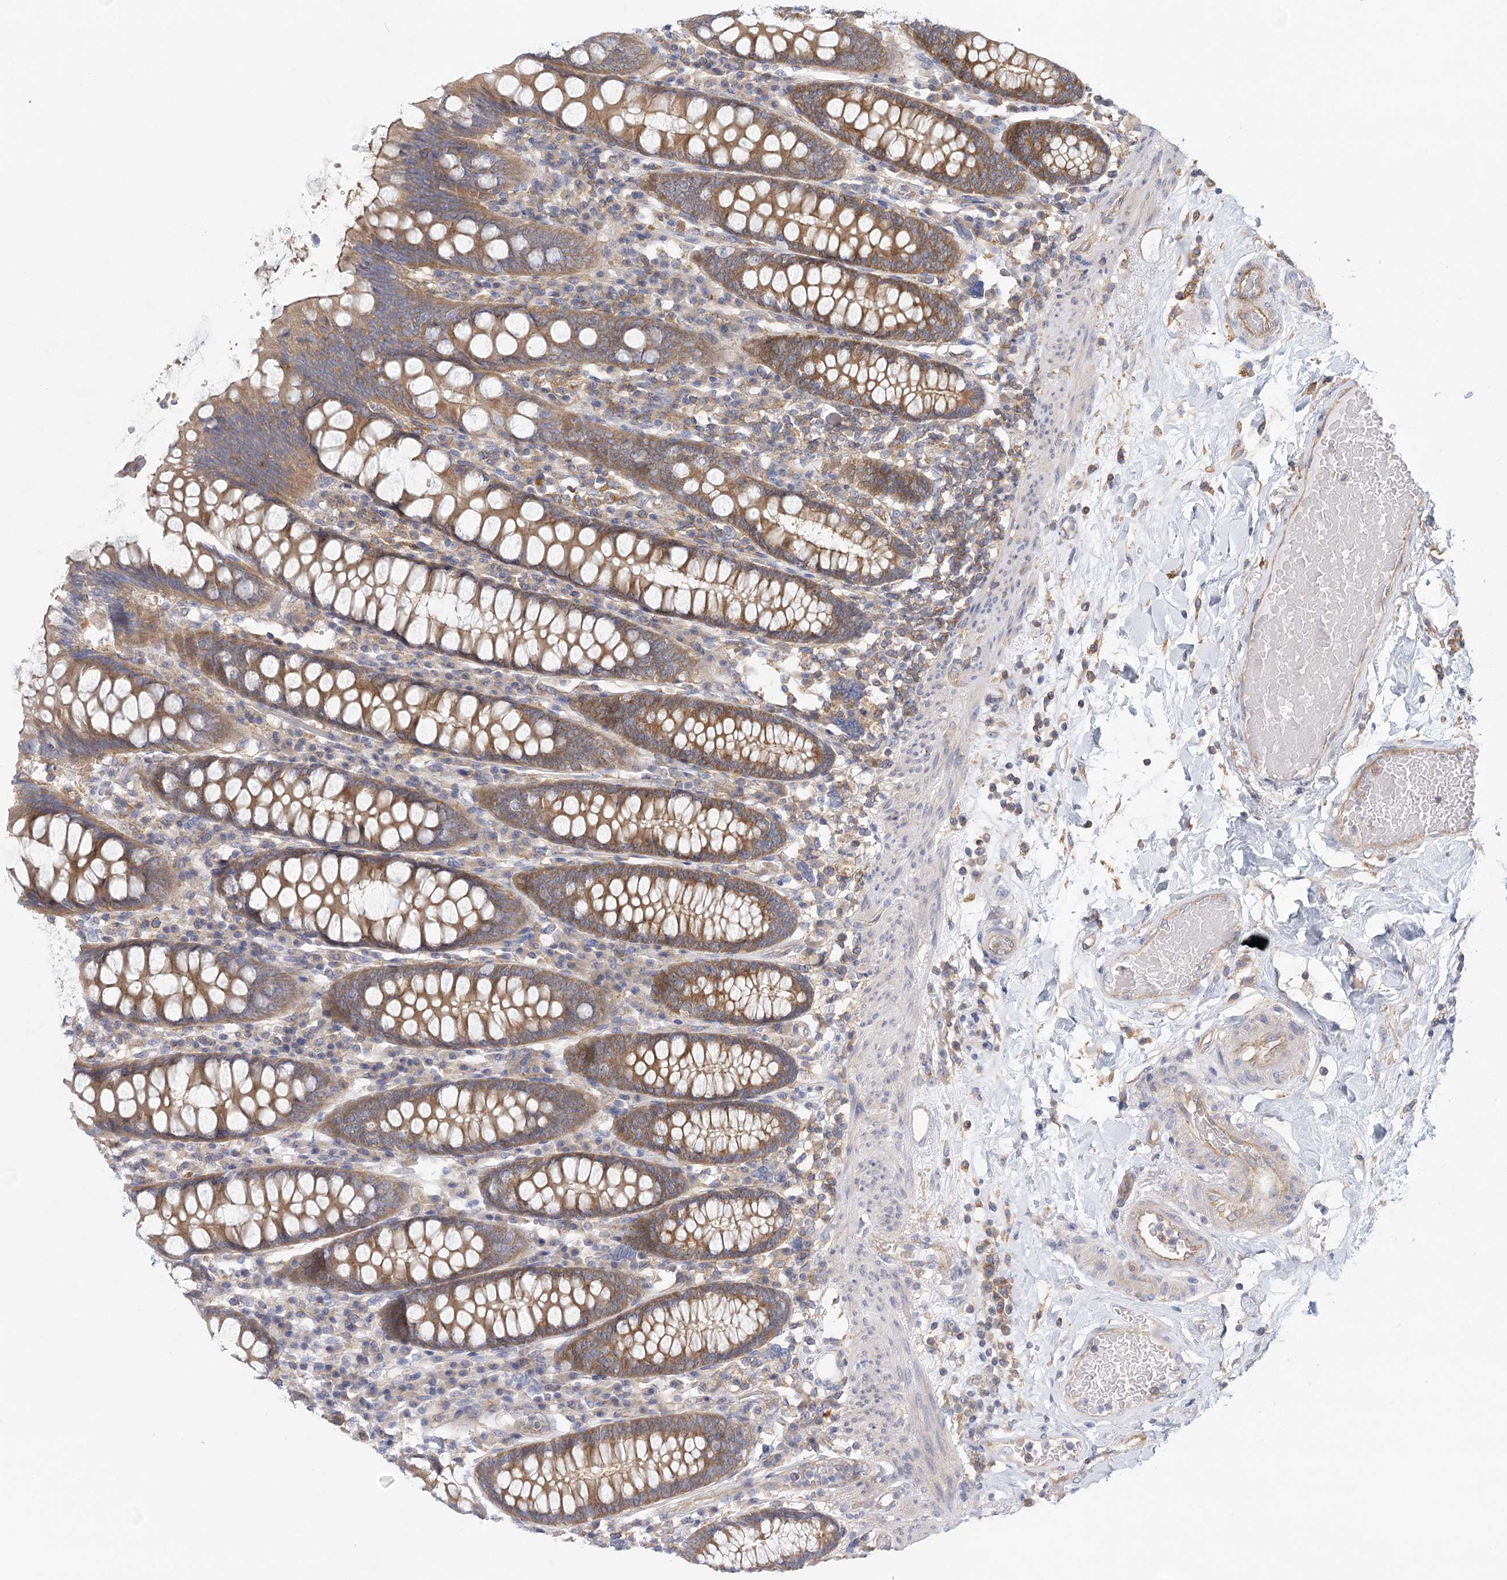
{"staining": {"intensity": "weak", "quantity": ">75%", "location": "cytoplasmic/membranous"}, "tissue": "colon", "cell_type": "Endothelial cells", "image_type": "normal", "snomed": [{"axis": "morphology", "description": "Normal tissue, NOS"}, {"axis": "topography", "description": "Colon"}], "caption": "Protein expression analysis of benign colon displays weak cytoplasmic/membranous expression in approximately >75% of endothelial cells. (Brightfield microscopy of DAB IHC at high magnification).", "gene": "UMPS", "patient": {"sex": "female", "age": 79}}